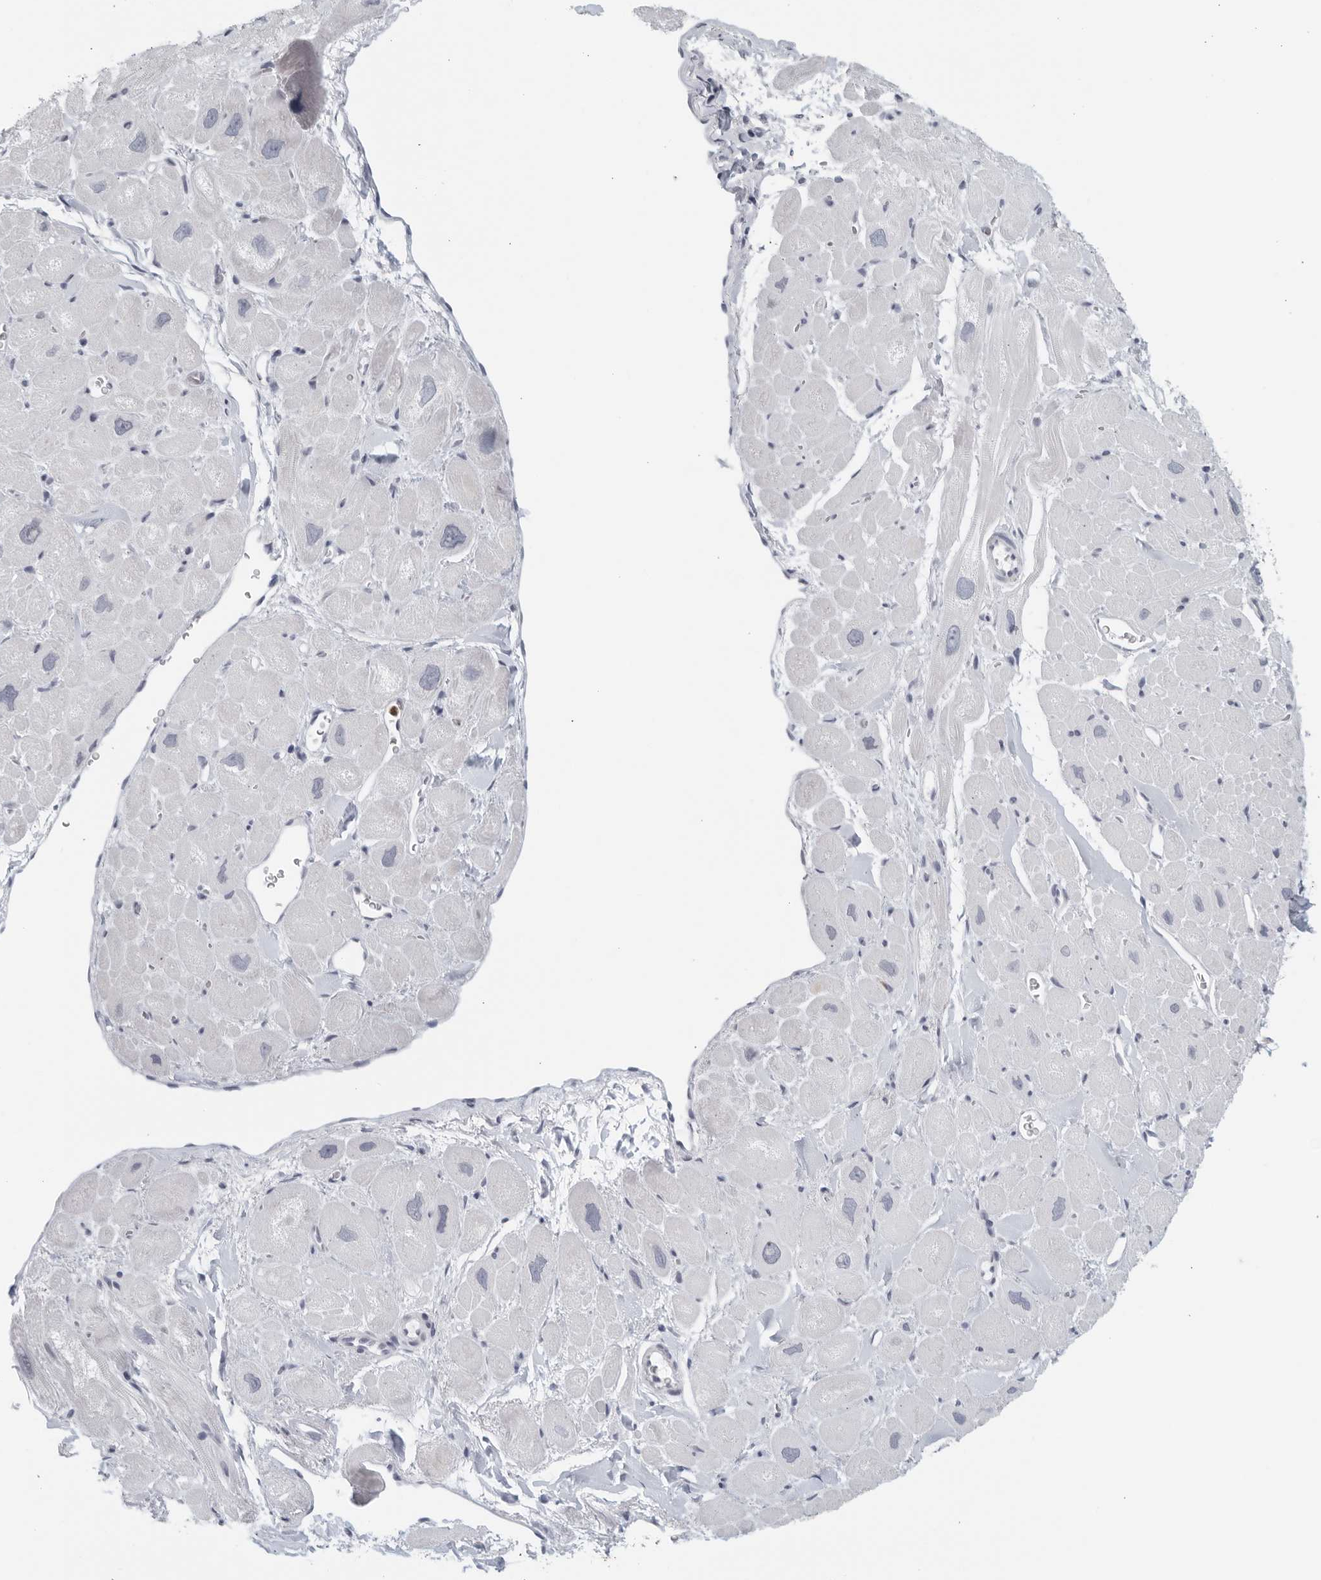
{"staining": {"intensity": "negative", "quantity": "none", "location": "none"}, "tissue": "heart muscle", "cell_type": "Cardiomyocytes", "image_type": "normal", "snomed": [{"axis": "morphology", "description": "Normal tissue, NOS"}, {"axis": "topography", "description": "Heart"}], "caption": "Immunohistochemical staining of normal heart muscle displays no significant expression in cardiomyocytes. (Brightfield microscopy of DAB (3,3'-diaminobenzidine) immunohistochemistry at high magnification).", "gene": "KLK7", "patient": {"sex": "male", "age": 49}}